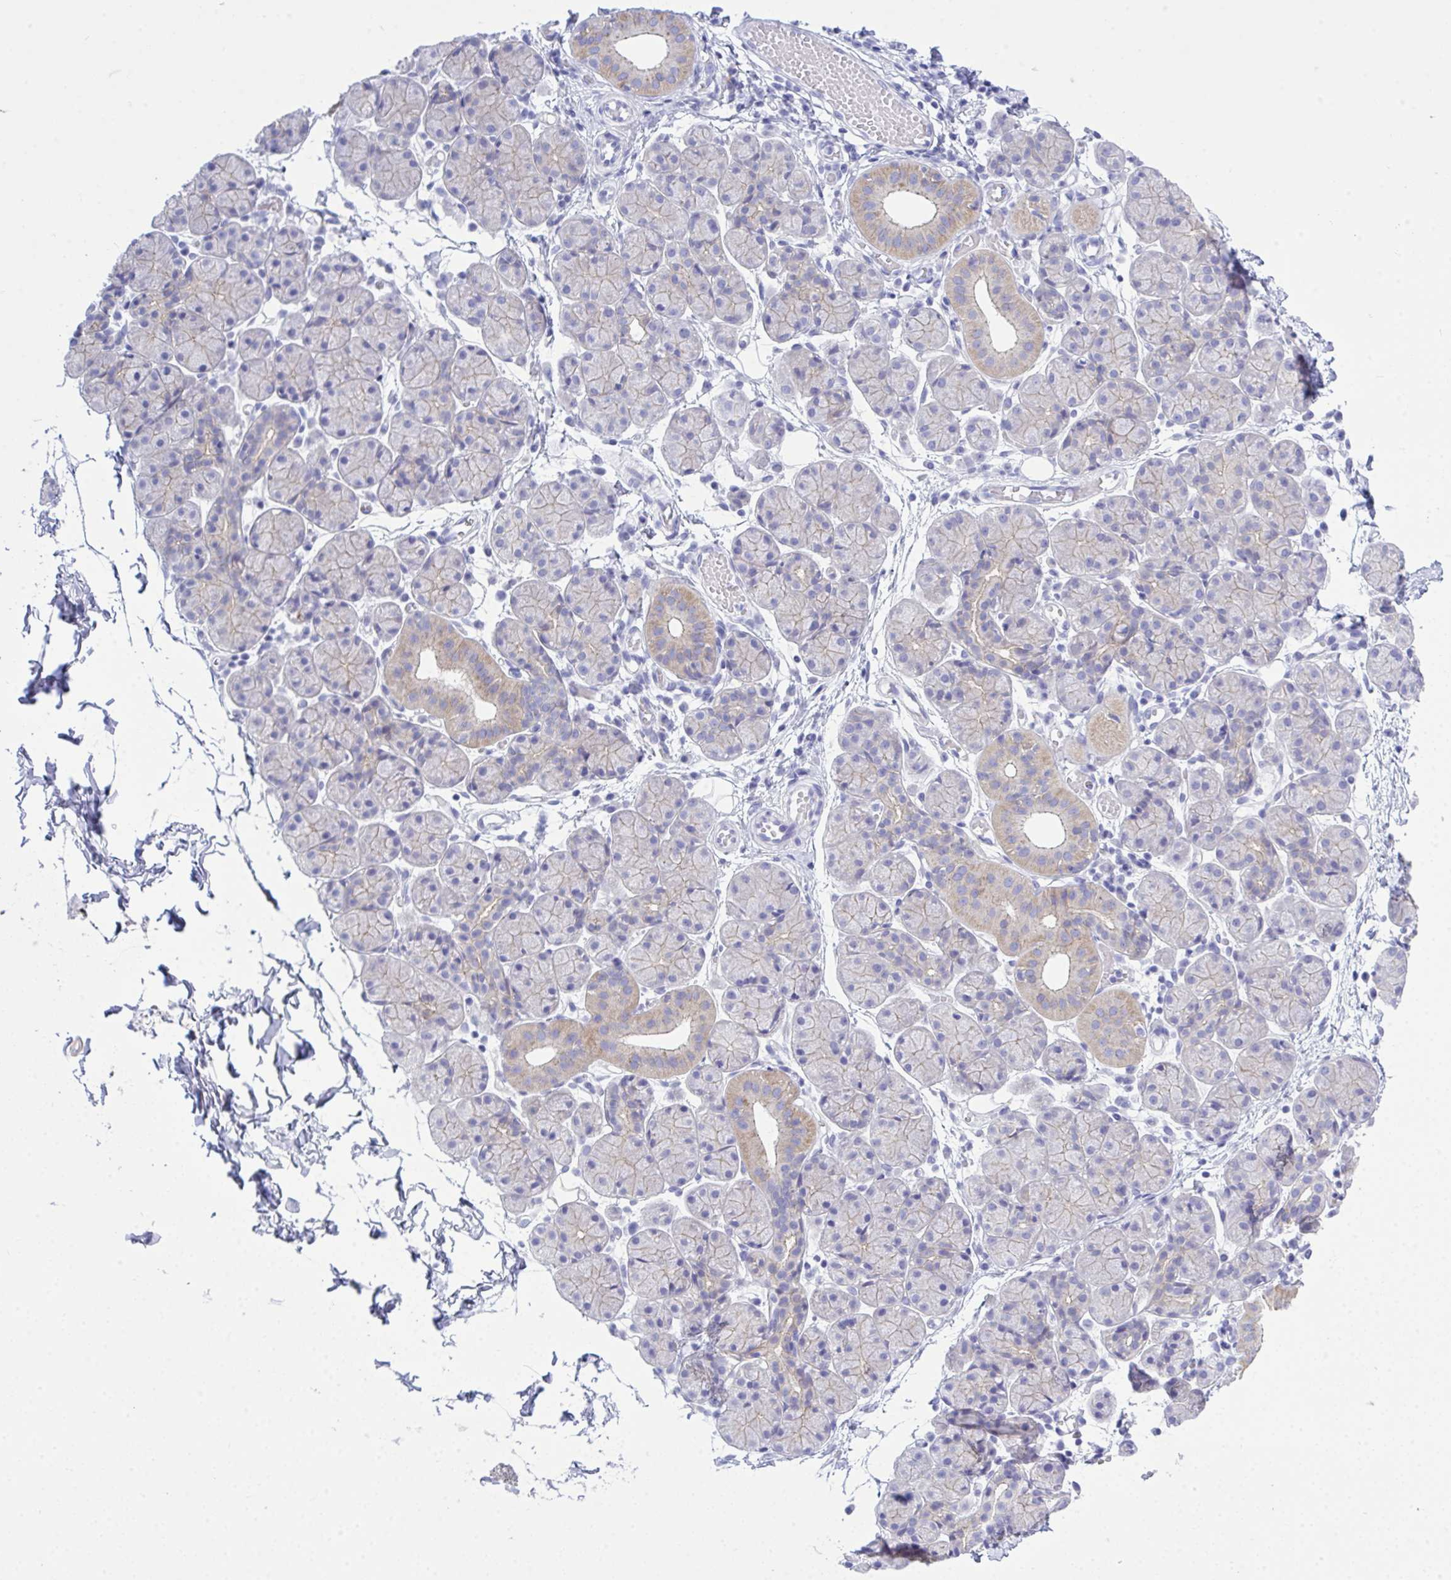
{"staining": {"intensity": "weak", "quantity": "25%-75%", "location": "cytoplasmic/membranous"}, "tissue": "salivary gland", "cell_type": "Glandular cells", "image_type": "normal", "snomed": [{"axis": "morphology", "description": "Normal tissue, NOS"}, {"axis": "morphology", "description": "Inflammation, NOS"}, {"axis": "topography", "description": "Lymph node"}, {"axis": "topography", "description": "Salivary gland"}], "caption": "Immunohistochemistry (IHC) (DAB) staining of normal salivary gland displays weak cytoplasmic/membranous protein expression in about 25%-75% of glandular cells. (IHC, brightfield microscopy, high magnification).", "gene": "GLB1L2", "patient": {"sex": "male", "age": 3}}